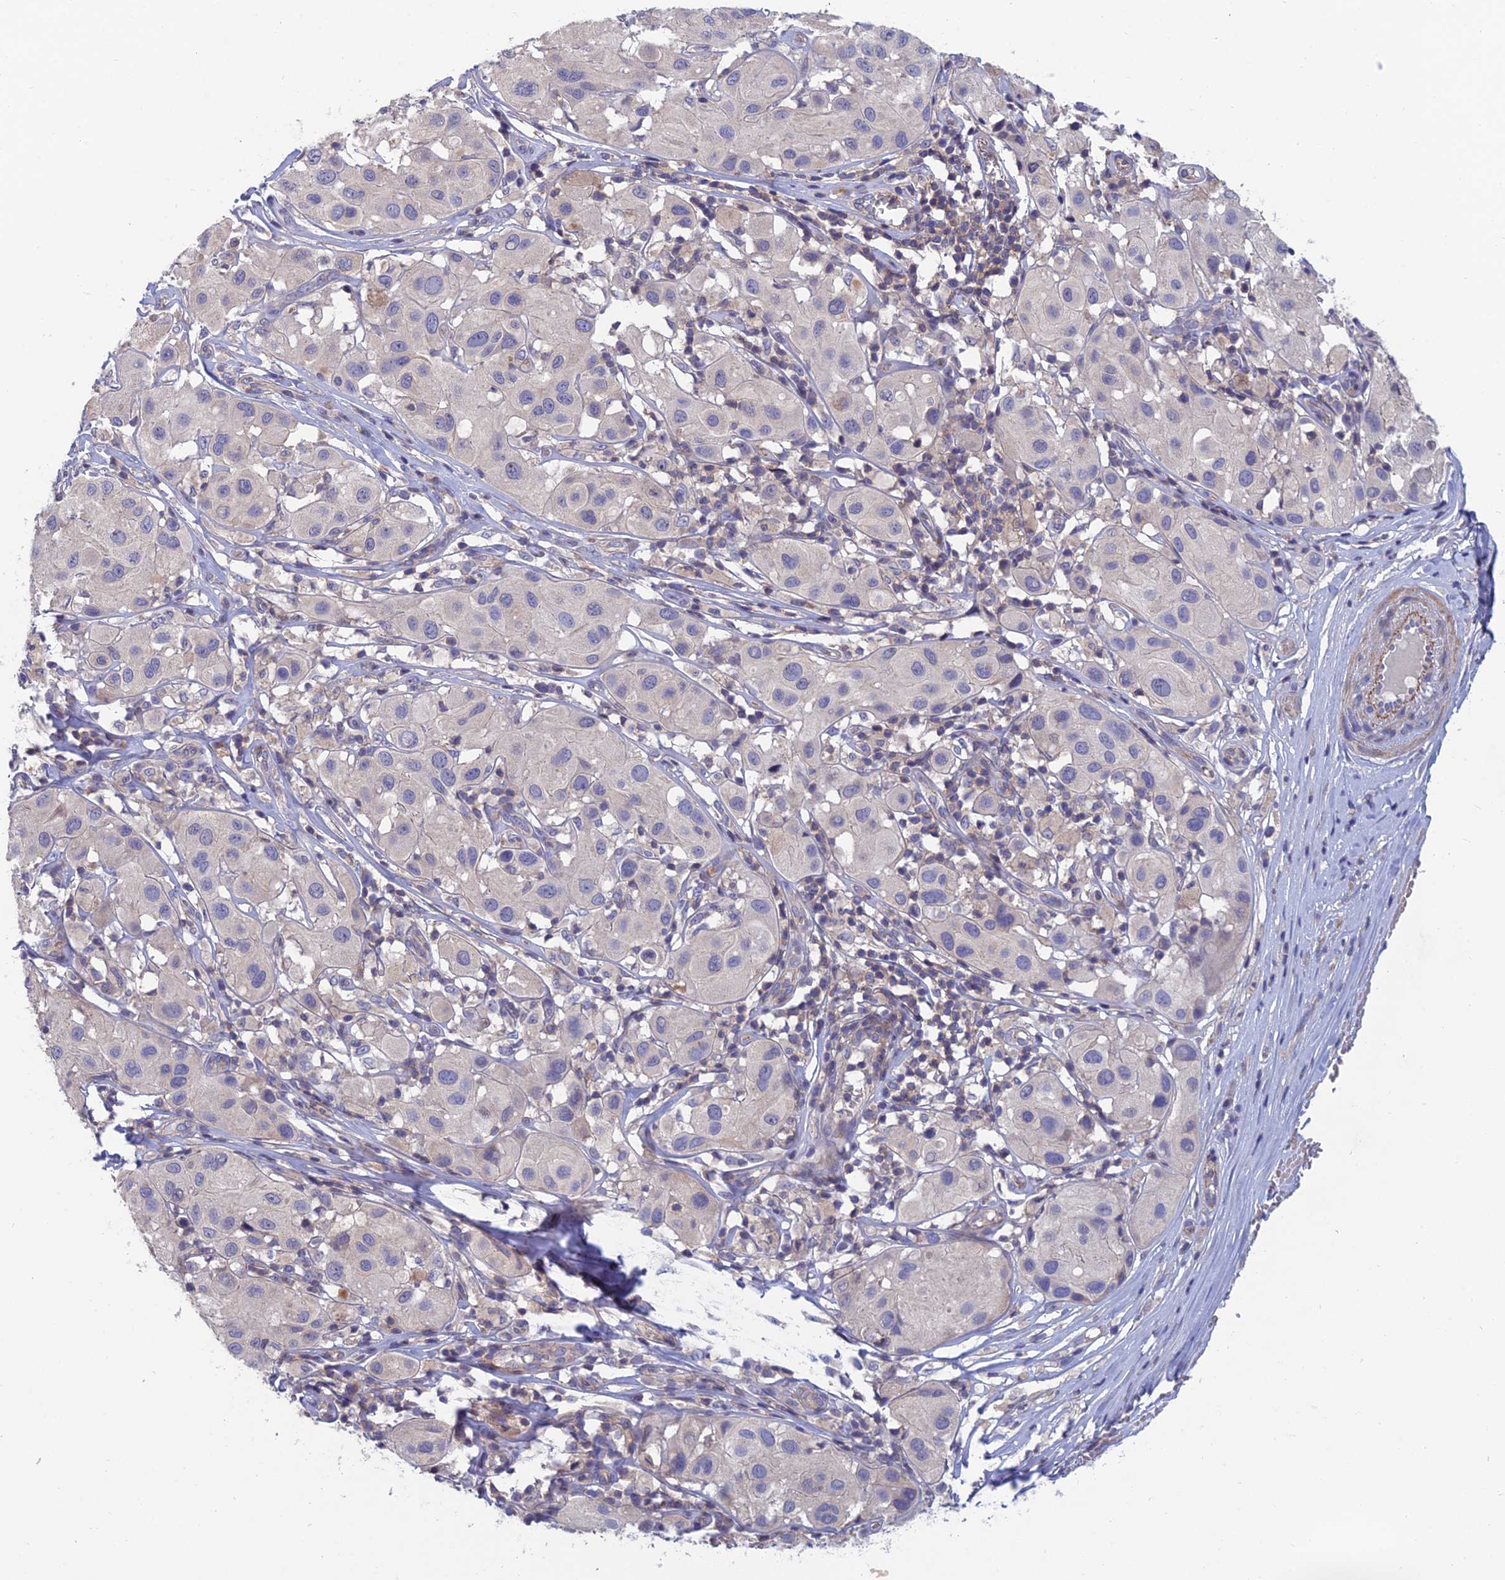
{"staining": {"intensity": "negative", "quantity": "none", "location": "none"}, "tissue": "melanoma", "cell_type": "Tumor cells", "image_type": "cancer", "snomed": [{"axis": "morphology", "description": "Malignant melanoma, Metastatic site"}, {"axis": "topography", "description": "Skin"}], "caption": "Tumor cells are negative for protein expression in human melanoma. (Stains: DAB (3,3'-diaminobenzidine) IHC with hematoxylin counter stain, Microscopy: brightfield microscopy at high magnification).", "gene": "USP37", "patient": {"sex": "male", "age": 41}}